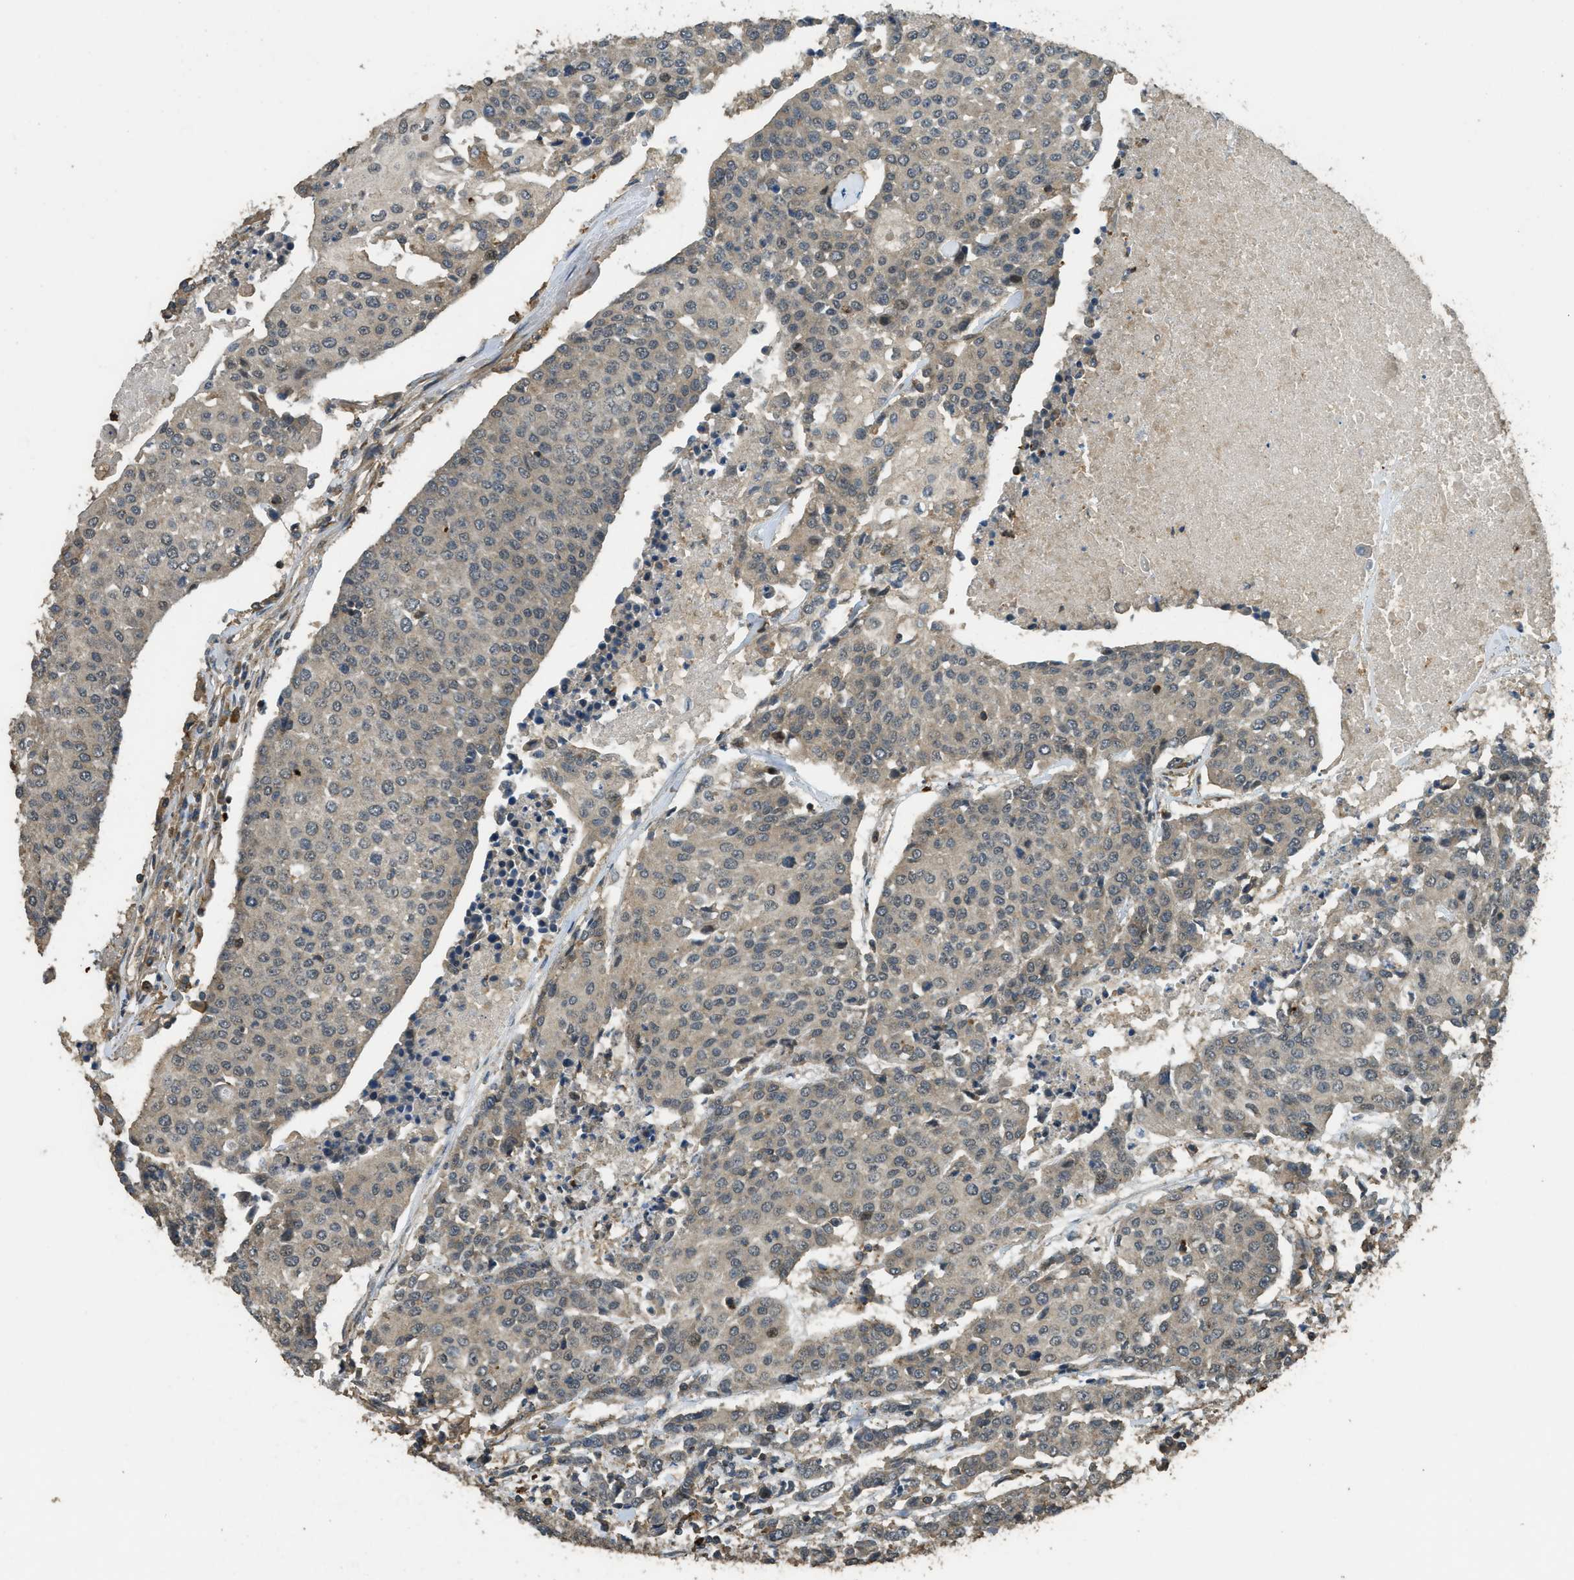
{"staining": {"intensity": "weak", "quantity": ">75%", "location": "cytoplasmic/membranous"}, "tissue": "urothelial cancer", "cell_type": "Tumor cells", "image_type": "cancer", "snomed": [{"axis": "morphology", "description": "Urothelial carcinoma, High grade"}, {"axis": "topography", "description": "Urinary bladder"}], "caption": "About >75% of tumor cells in urothelial cancer show weak cytoplasmic/membranous protein staining as visualized by brown immunohistochemical staining.", "gene": "PPP6R3", "patient": {"sex": "female", "age": 85}}